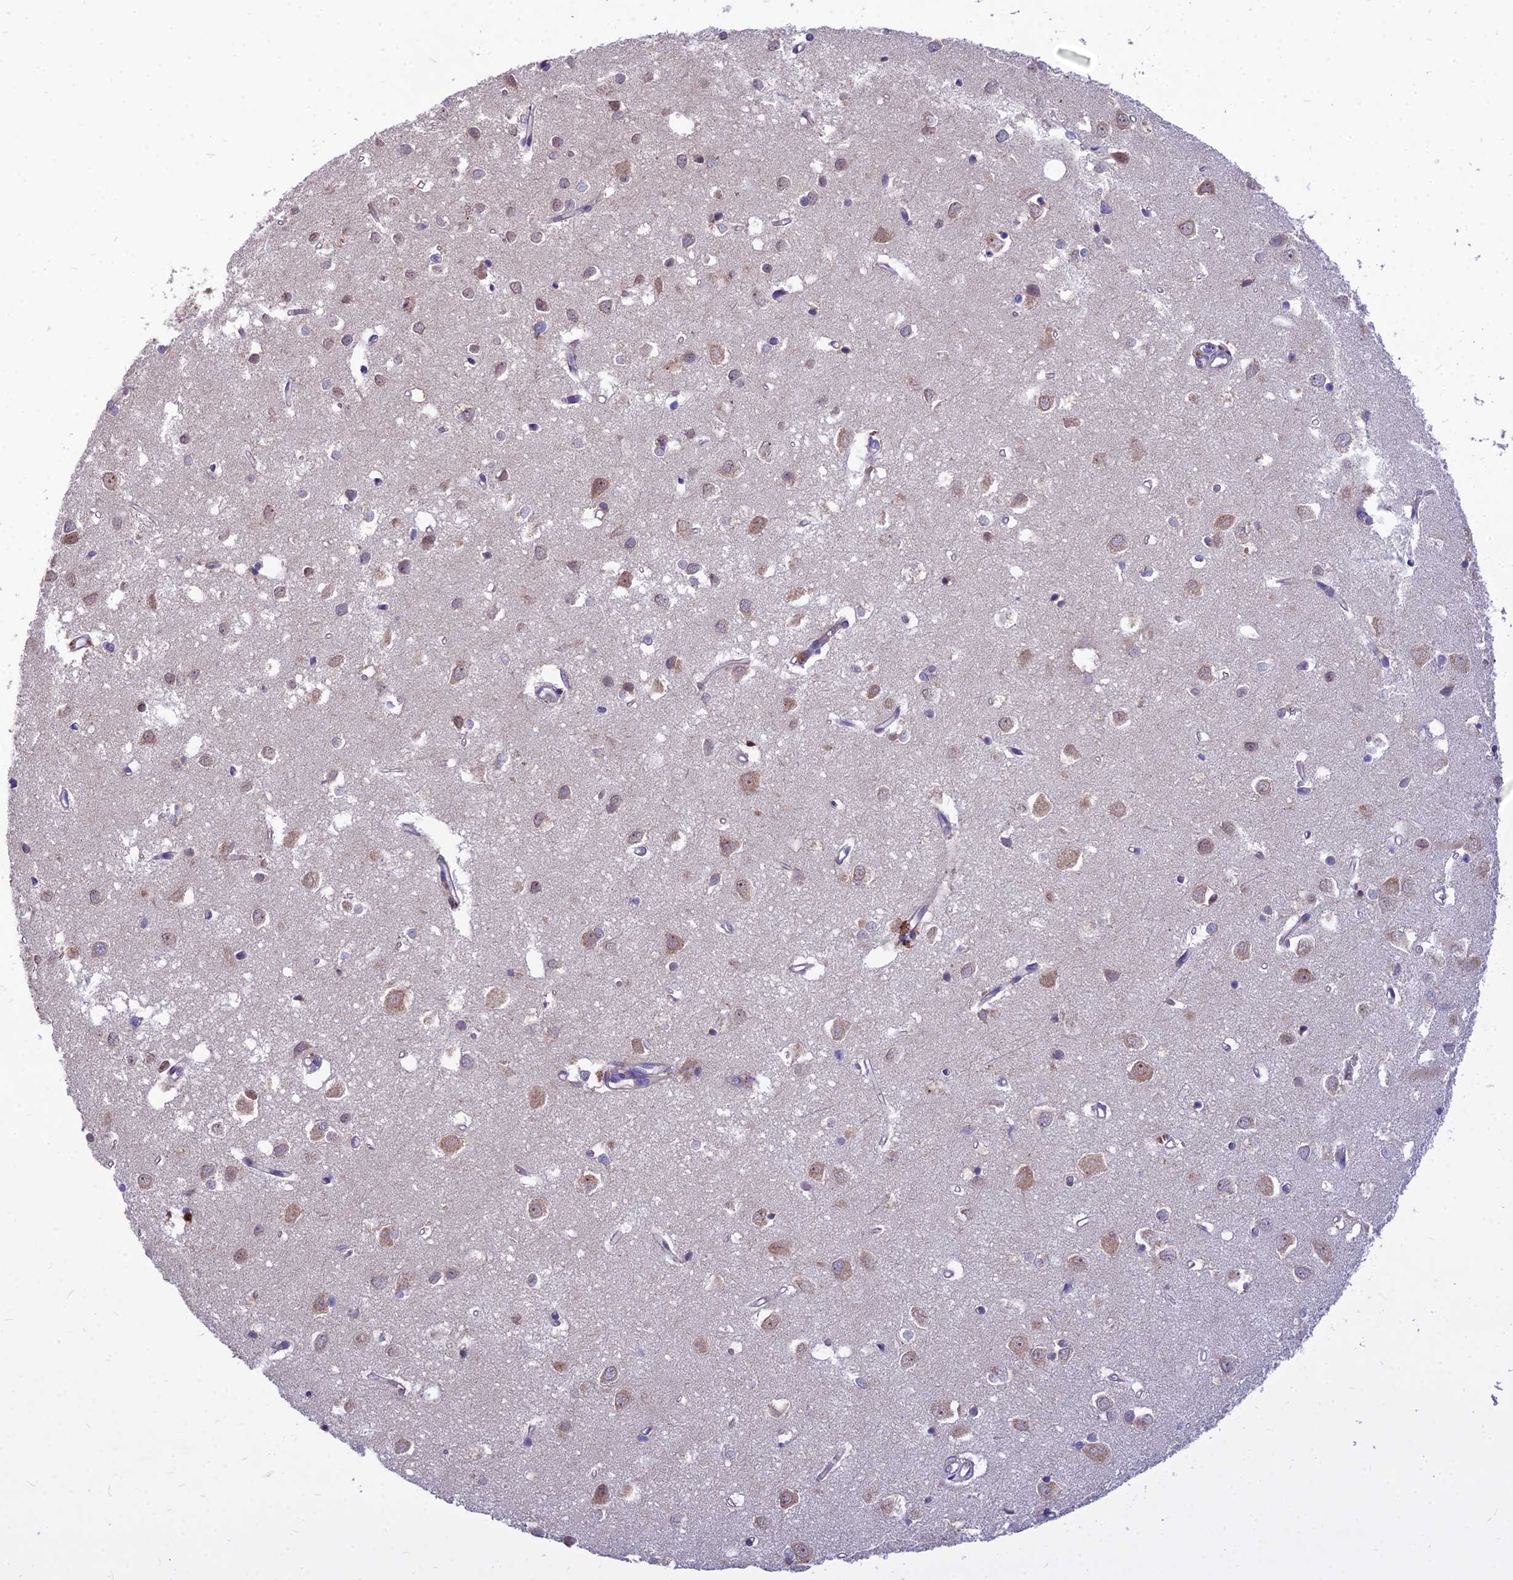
{"staining": {"intensity": "negative", "quantity": "none", "location": "none"}, "tissue": "cerebral cortex", "cell_type": "Endothelial cells", "image_type": "normal", "snomed": [{"axis": "morphology", "description": "Normal tissue, NOS"}, {"axis": "topography", "description": "Cerebral cortex"}], "caption": "Immunohistochemical staining of normal cerebral cortex demonstrates no significant expression in endothelial cells. Nuclei are stained in blue.", "gene": "PCED1B", "patient": {"sex": "female", "age": 64}}